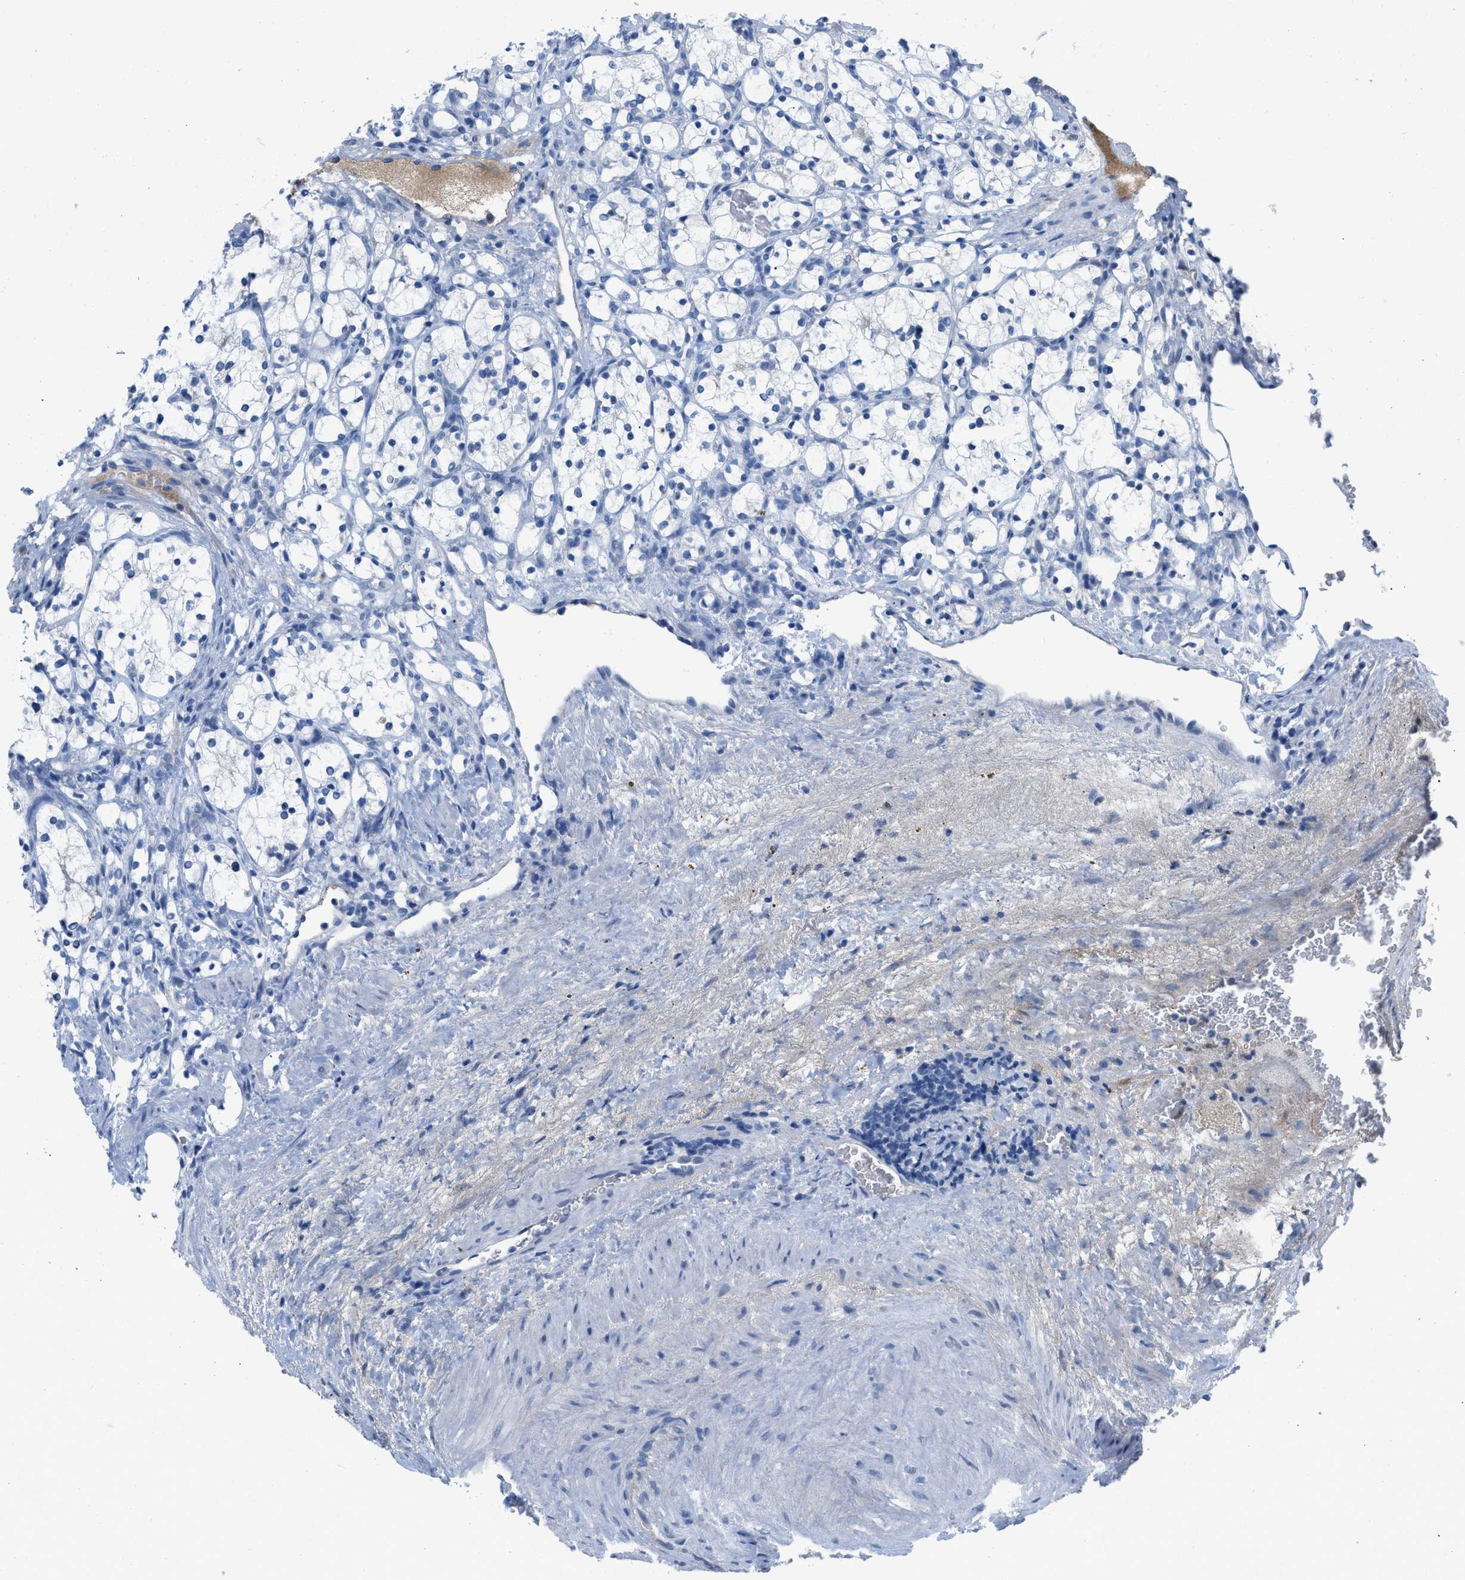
{"staining": {"intensity": "negative", "quantity": "none", "location": "none"}, "tissue": "renal cancer", "cell_type": "Tumor cells", "image_type": "cancer", "snomed": [{"axis": "morphology", "description": "Adenocarcinoma, NOS"}, {"axis": "topography", "description": "Kidney"}], "caption": "Protein analysis of renal adenocarcinoma displays no significant positivity in tumor cells.", "gene": "HPX", "patient": {"sex": "female", "age": 69}}